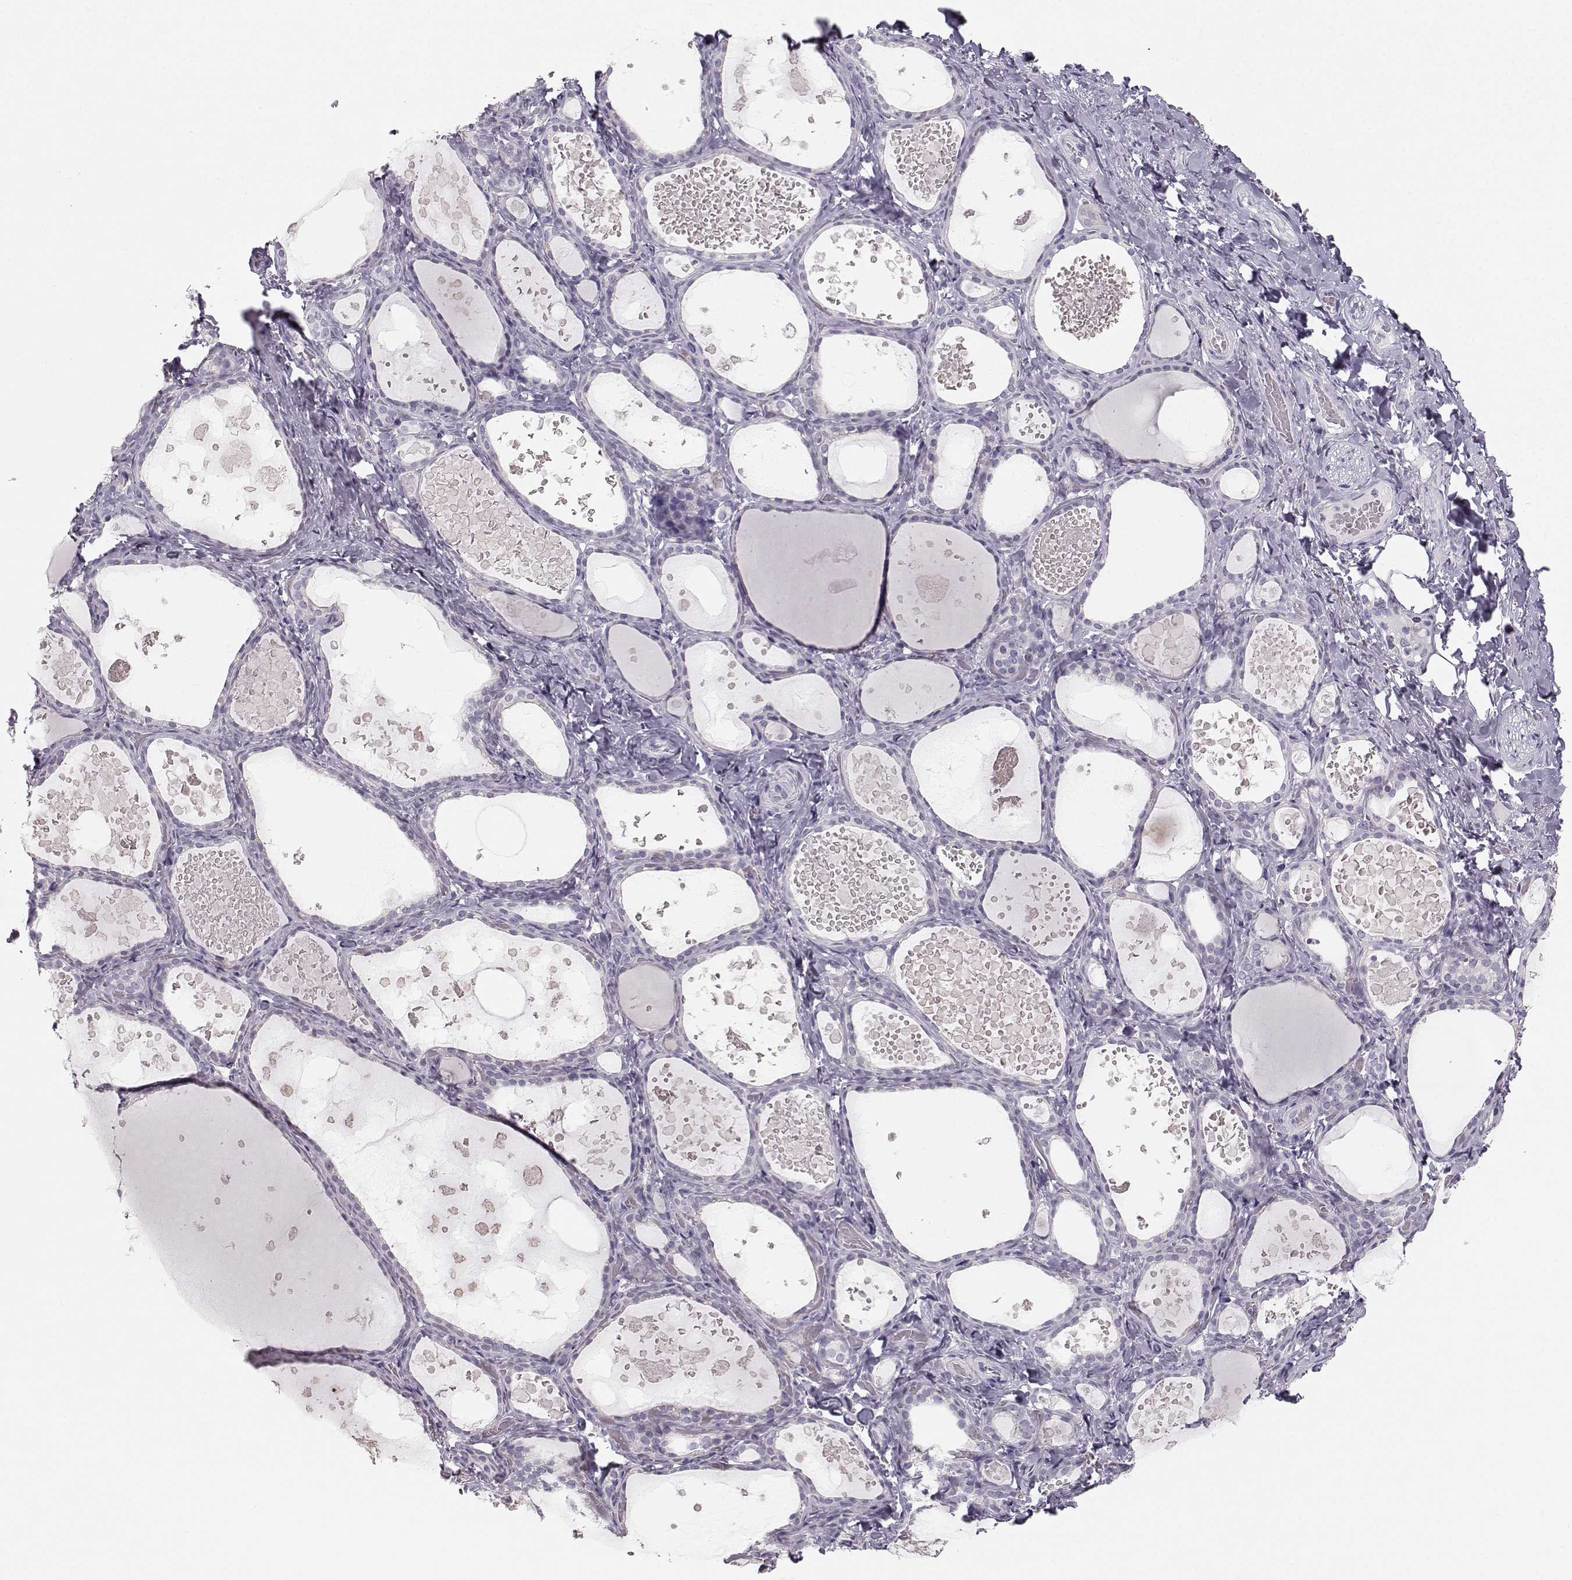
{"staining": {"intensity": "negative", "quantity": "none", "location": "none"}, "tissue": "thyroid gland", "cell_type": "Glandular cells", "image_type": "normal", "snomed": [{"axis": "morphology", "description": "Normal tissue, NOS"}, {"axis": "topography", "description": "Thyroid gland"}], "caption": "Normal thyroid gland was stained to show a protein in brown. There is no significant staining in glandular cells. (DAB (3,3'-diaminobenzidine) IHC visualized using brightfield microscopy, high magnification).", "gene": "OIP5", "patient": {"sex": "female", "age": 56}}